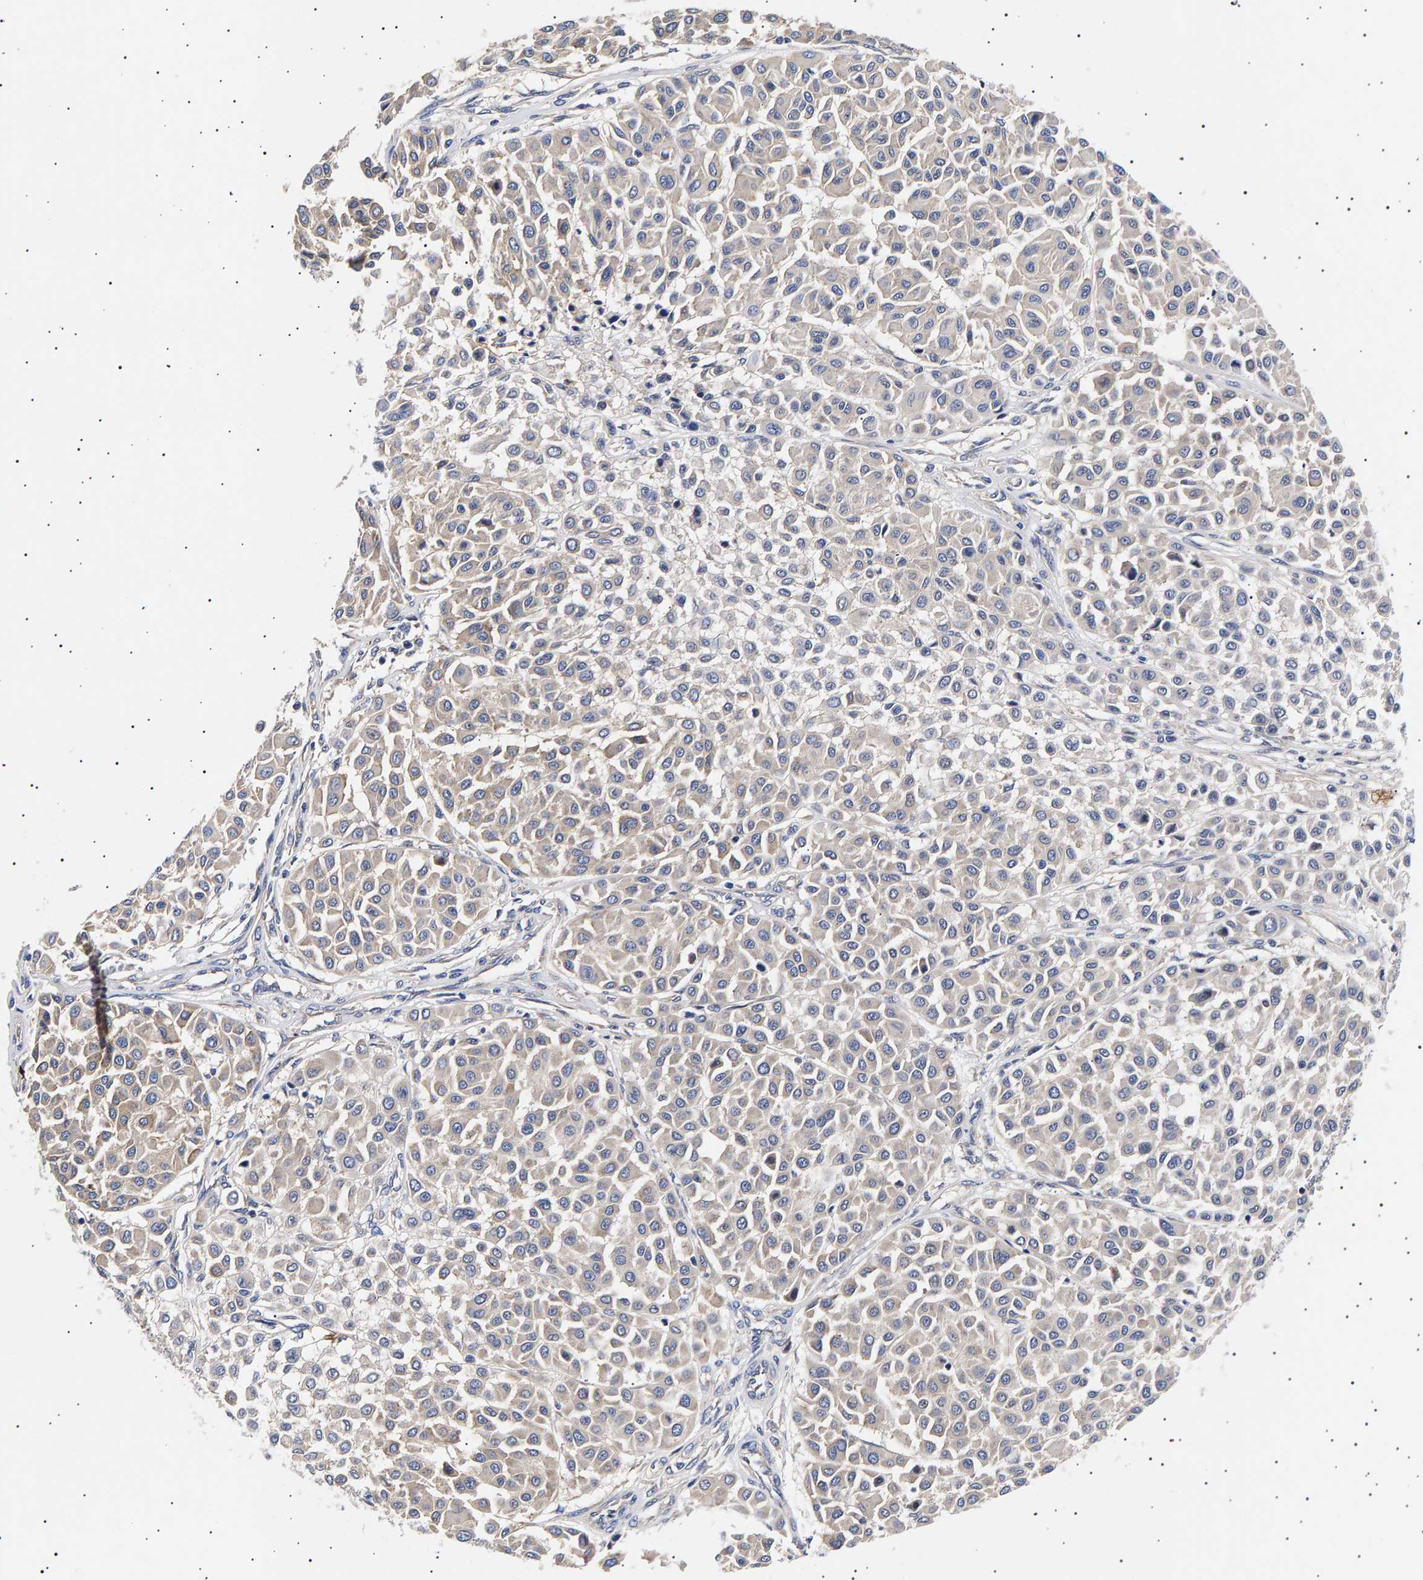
{"staining": {"intensity": "weak", "quantity": "<25%", "location": "cytoplasmic/membranous"}, "tissue": "melanoma", "cell_type": "Tumor cells", "image_type": "cancer", "snomed": [{"axis": "morphology", "description": "Malignant melanoma, Metastatic site"}, {"axis": "topography", "description": "Soft tissue"}], "caption": "Protein analysis of melanoma shows no significant staining in tumor cells. The staining is performed using DAB brown chromogen with nuclei counter-stained in using hematoxylin.", "gene": "ANKRD40", "patient": {"sex": "male", "age": 41}}